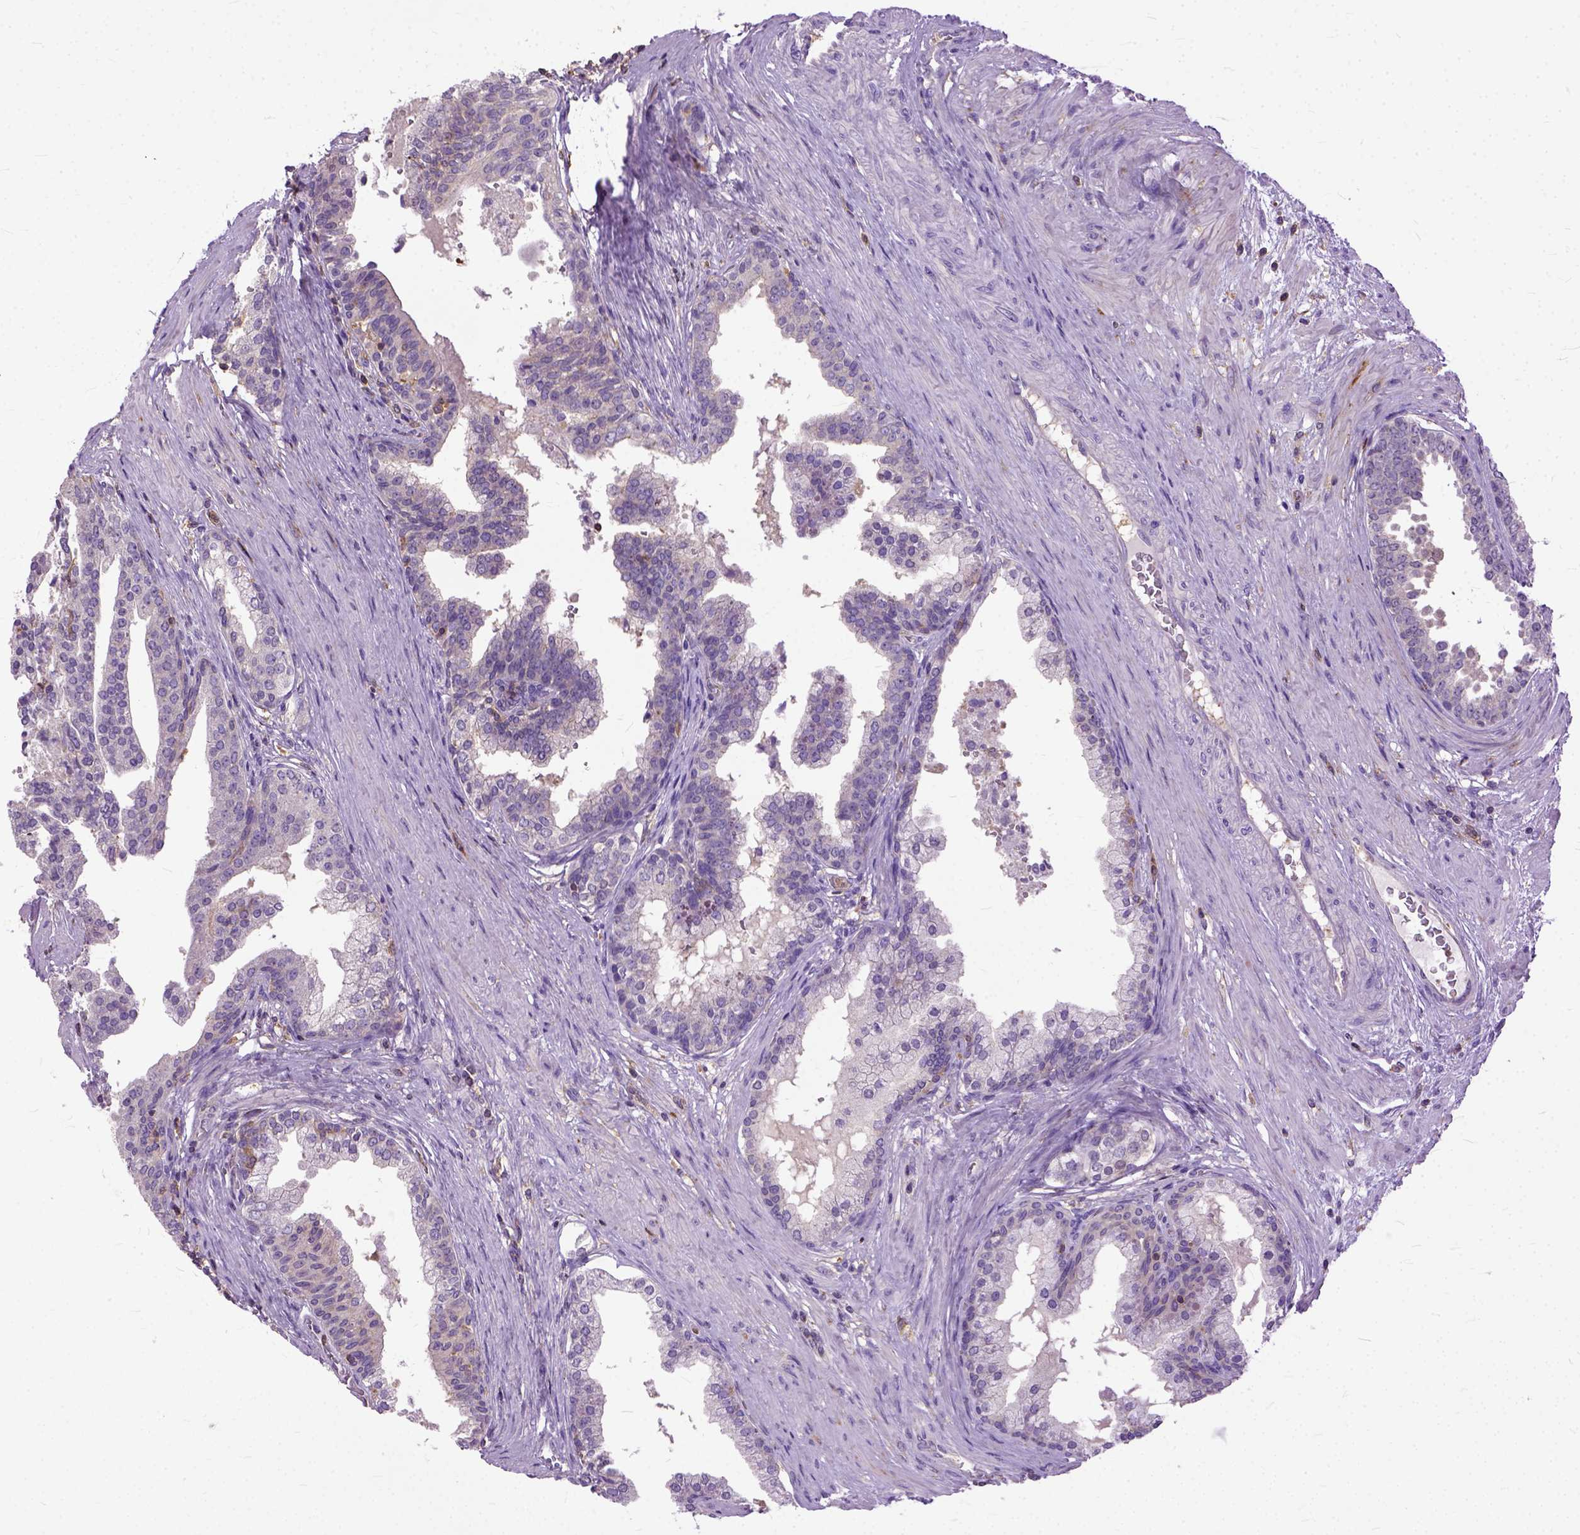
{"staining": {"intensity": "negative", "quantity": "none", "location": "none"}, "tissue": "prostate cancer", "cell_type": "Tumor cells", "image_type": "cancer", "snomed": [{"axis": "morphology", "description": "Adenocarcinoma, NOS"}, {"axis": "topography", "description": "Prostate and seminal vesicle, NOS"}, {"axis": "topography", "description": "Prostate"}], "caption": "Image shows no protein positivity in tumor cells of prostate adenocarcinoma tissue.", "gene": "NAMPT", "patient": {"sex": "male", "age": 44}}